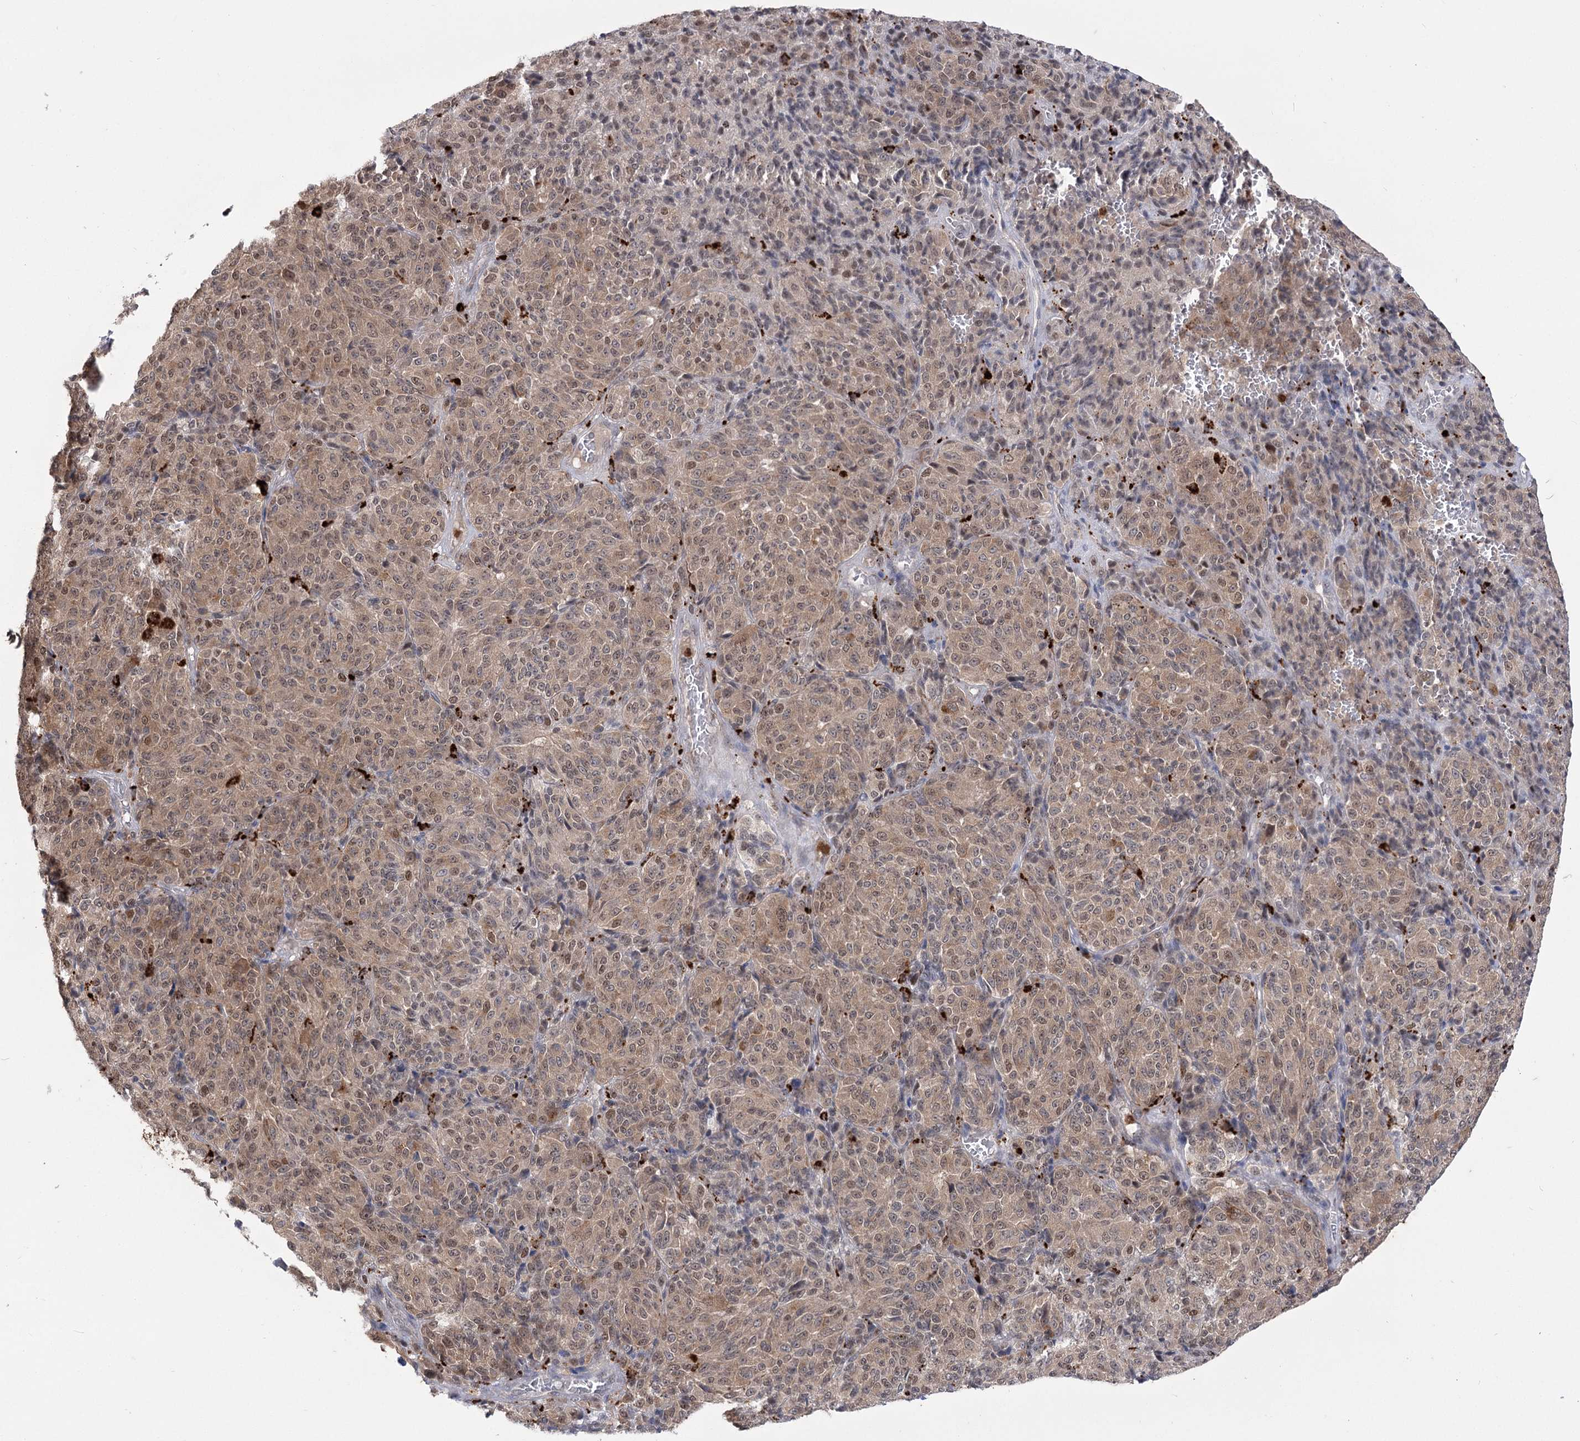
{"staining": {"intensity": "moderate", "quantity": "25%-75%", "location": "cytoplasmic/membranous,nuclear"}, "tissue": "melanoma", "cell_type": "Tumor cells", "image_type": "cancer", "snomed": [{"axis": "morphology", "description": "Malignant melanoma, Metastatic site"}, {"axis": "topography", "description": "Brain"}], "caption": "Melanoma stained for a protein displays moderate cytoplasmic/membranous and nuclear positivity in tumor cells.", "gene": "SIAE", "patient": {"sex": "female", "age": 56}}